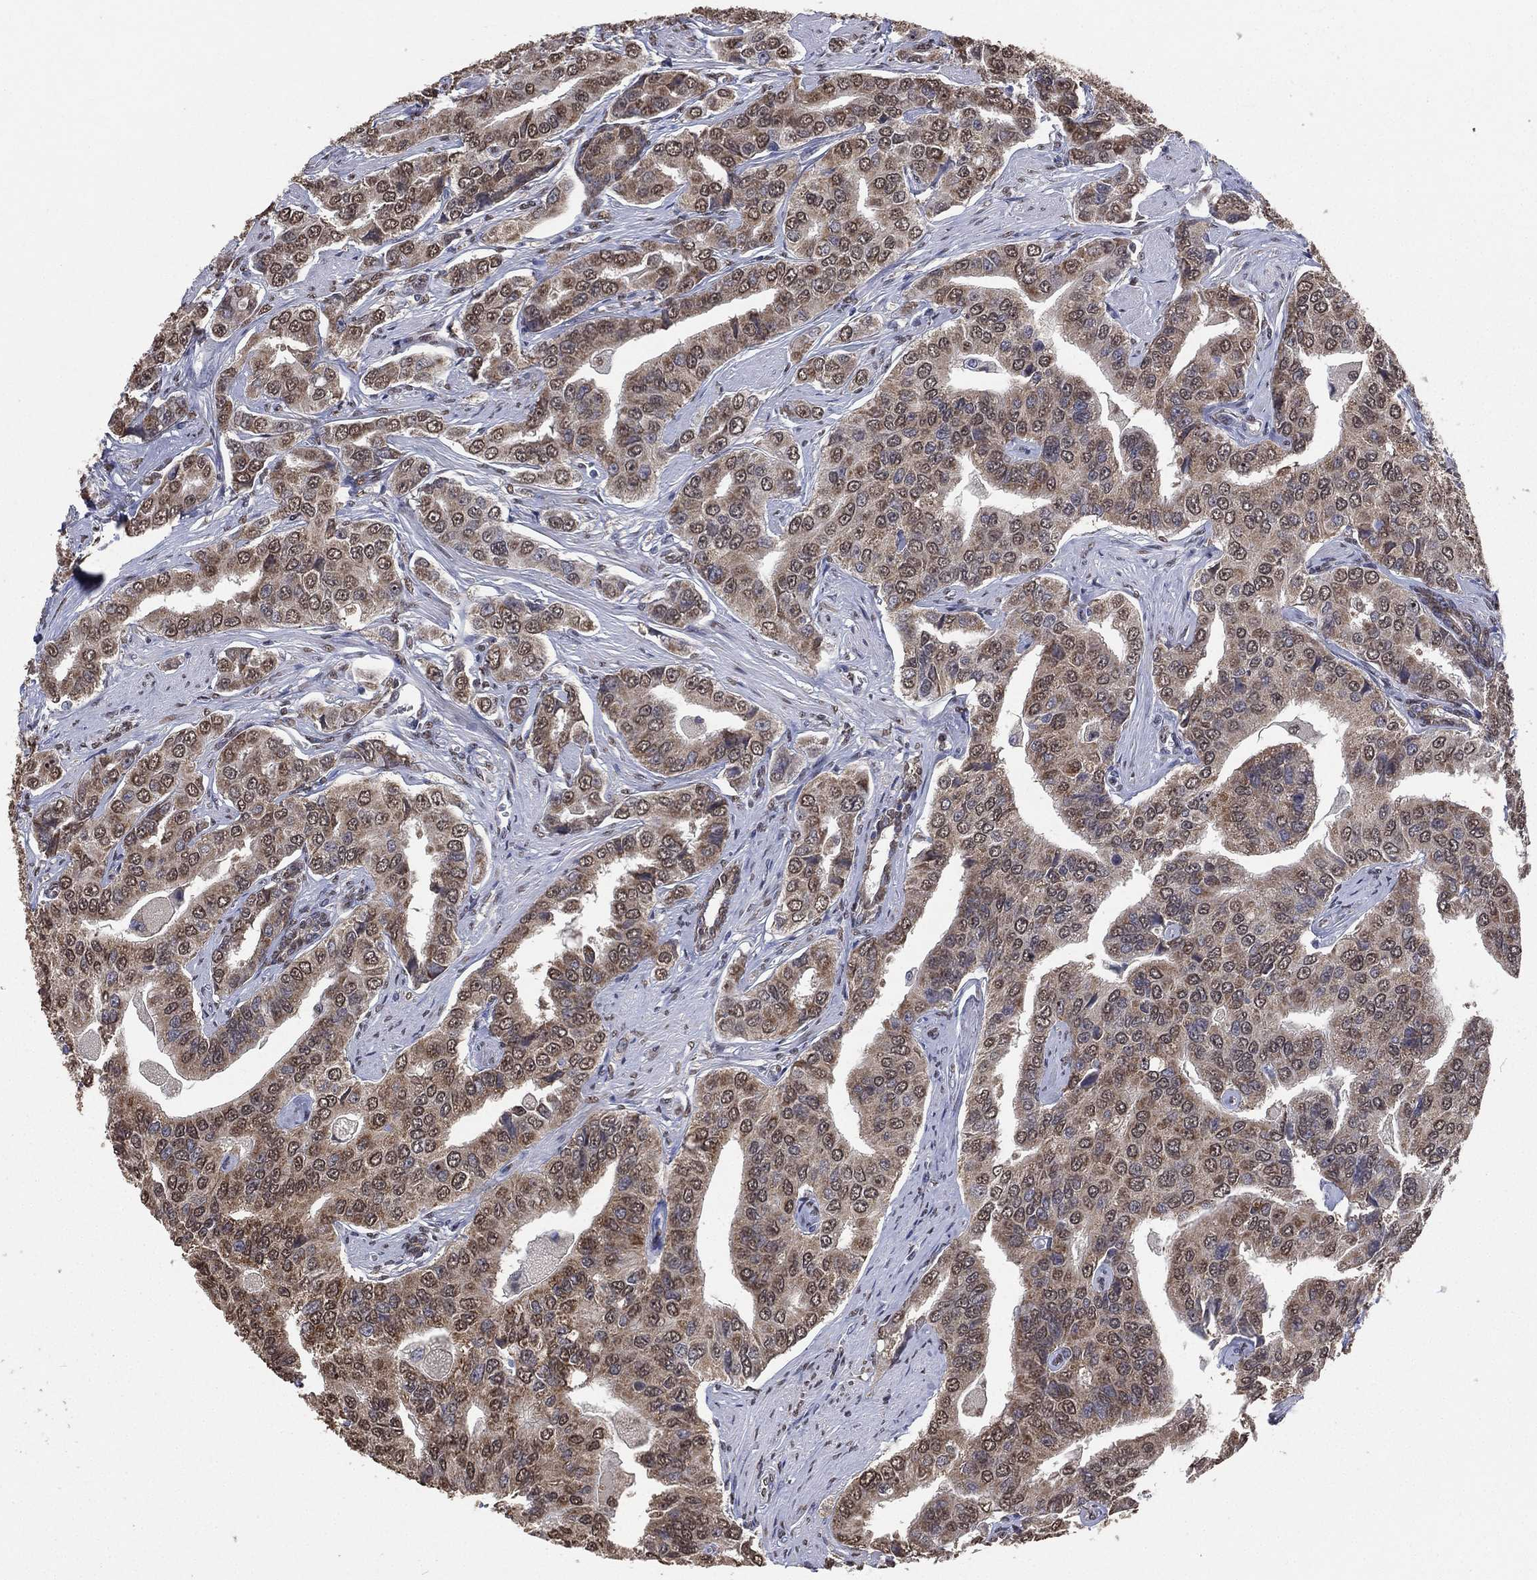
{"staining": {"intensity": "weak", "quantity": ">75%", "location": "cytoplasmic/membranous,nuclear"}, "tissue": "prostate cancer", "cell_type": "Tumor cells", "image_type": "cancer", "snomed": [{"axis": "morphology", "description": "Adenocarcinoma, NOS"}, {"axis": "topography", "description": "Prostate and seminal vesicle, NOS"}, {"axis": "topography", "description": "Prostate"}], "caption": "Human prostate adenocarcinoma stained with a protein marker exhibits weak staining in tumor cells.", "gene": "ALDH7A1", "patient": {"sex": "male", "age": 69}}